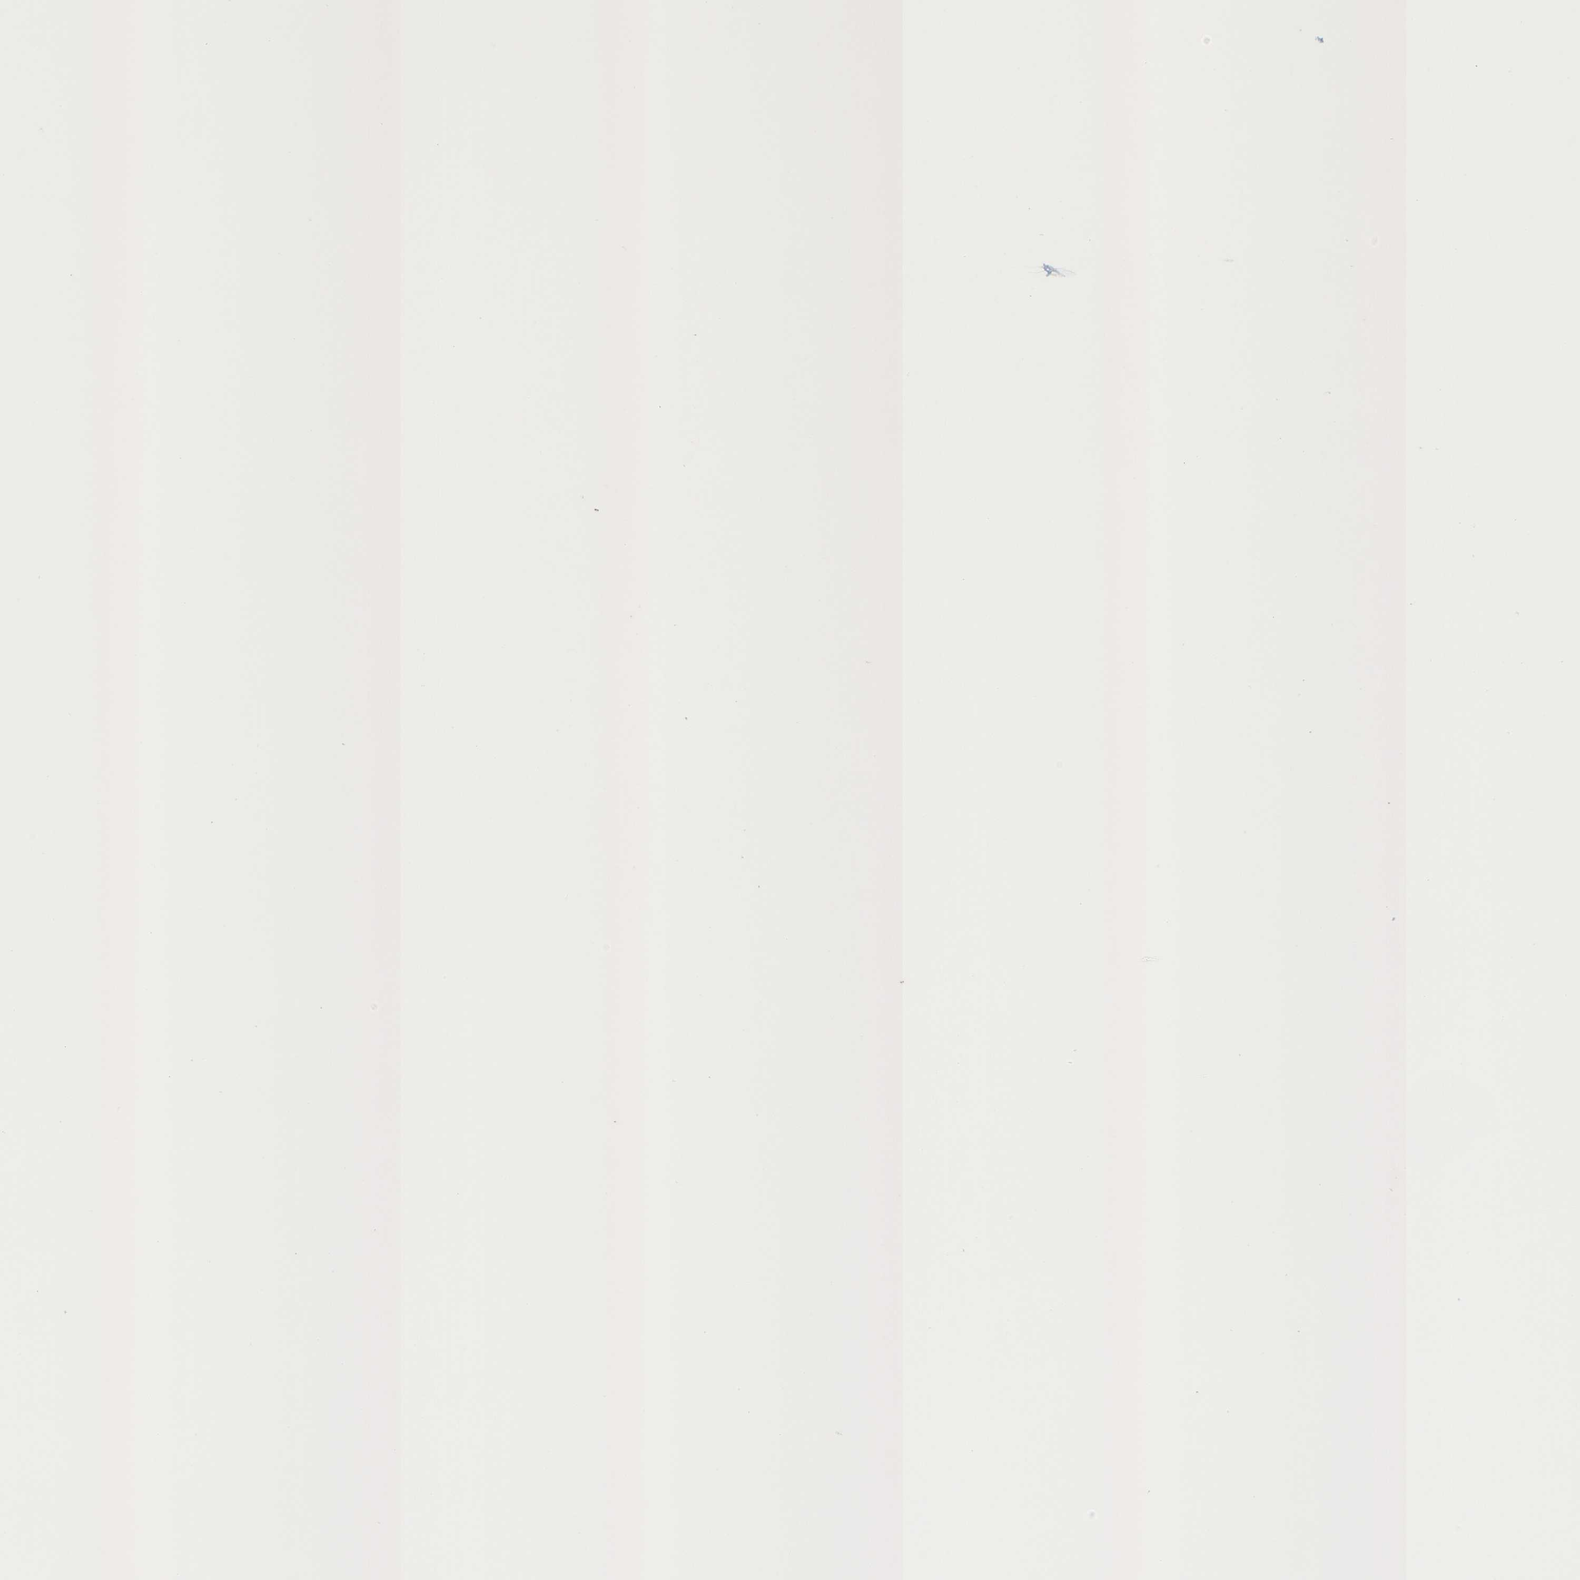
{"staining": {"intensity": "negative", "quantity": "none", "location": "none"}, "tissue": "parathyroid gland", "cell_type": "Glandular cells", "image_type": "normal", "snomed": [{"axis": "morphology", "description": "Normal tissue, NOS"}, {"axis": "morphology", "description": "Adenoma, NOS"}, {"axis": "topography", "description": "Parathyroid gland"}], "caption": "IHC image of benign parathyroid gland: human parathyroid gland stained with DAB (3,3'-diaminobenzidine) demonstrates no significant protein expression in glandular cells.", "gene": "KLHL1", "patient": {"sex": "female", "age": 70}}